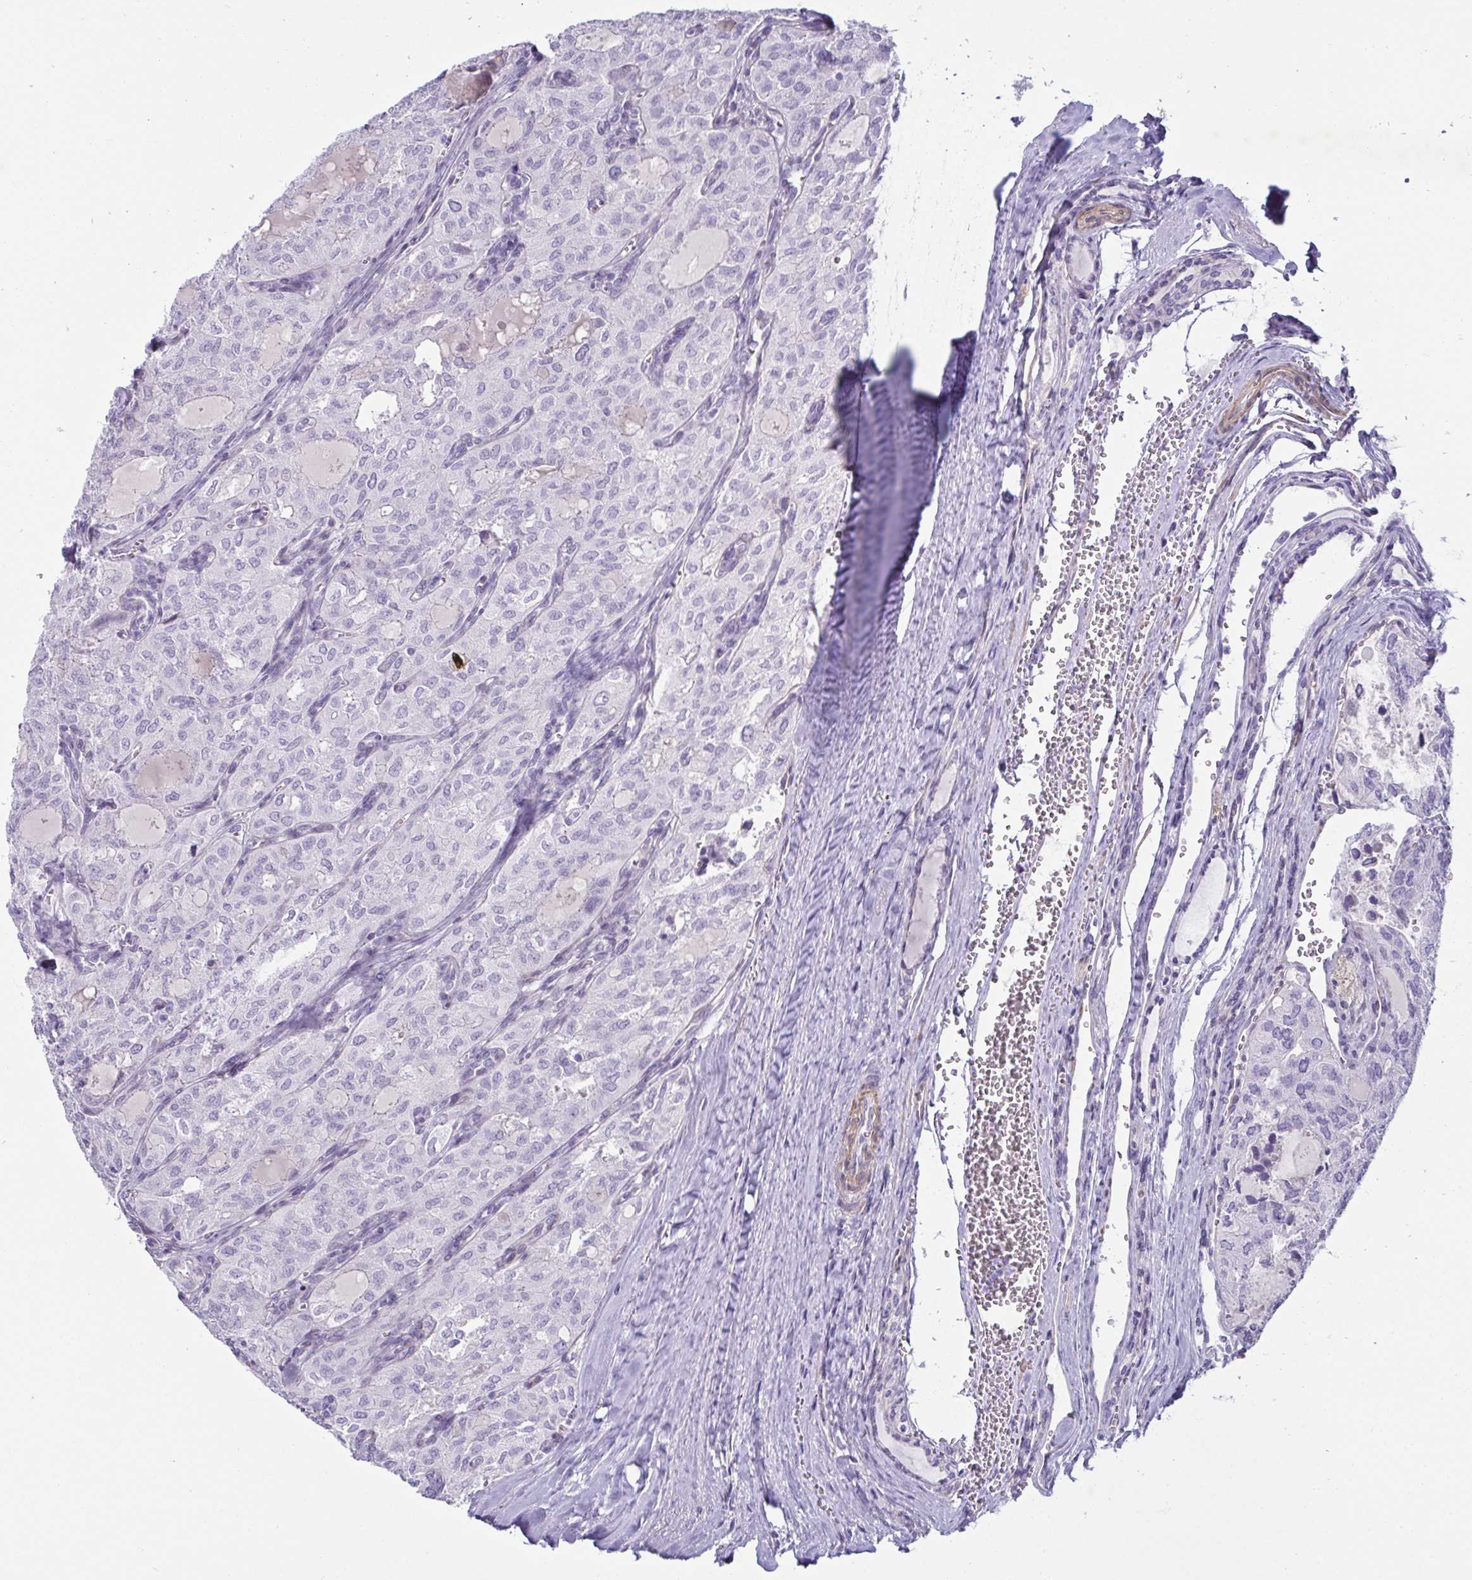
{"staining": {"intensity": "negative", "quantity": "none", "location": "none"}, "tissue": "thyroid cancer", "cell_type": "Tumor cells", "image_type": "cancer", "snomed": [{"axis": "morphology", "description": "Follicular adenoma carcinoma, NOS"}, {"axis": "topography", "description": "Thyroid gland"}], "caption": "Follicular adenoma carcinoma (thyroid) was stained to show a protein in brown. There is no significant expression in tumor cells. Brightfield microscopy of immunohistochemistry (IHC) stained with DAB (brown) and hematoxylin (blue), captured at high magnification.", "gene": "OR5P3", "patient": {"sex": "male", "age": 75}}